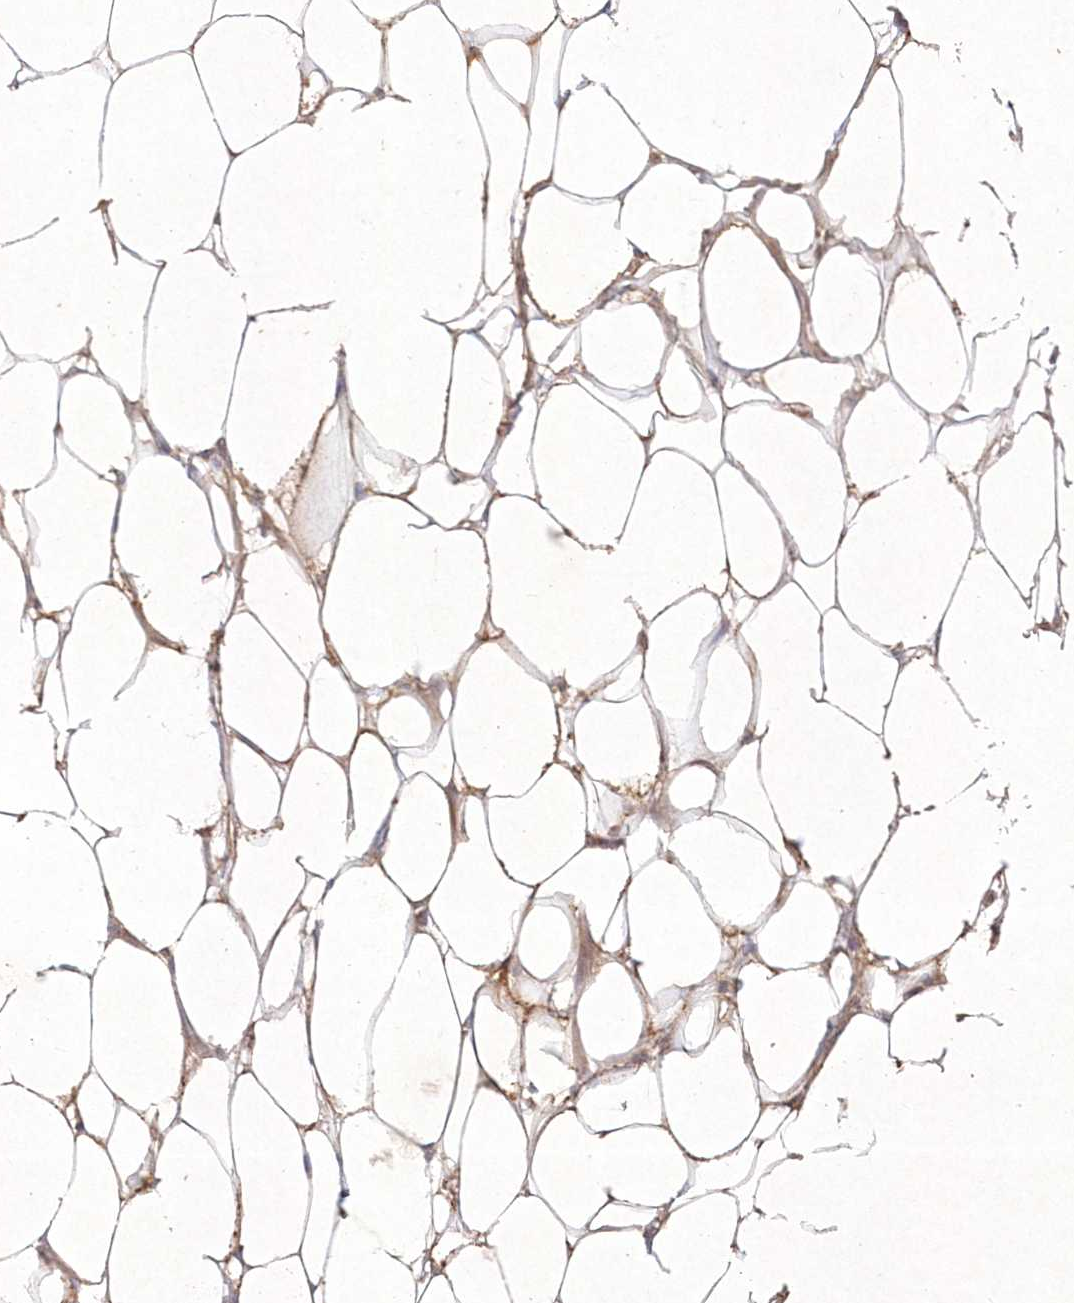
{"staining": {"intensity": "moderate", "quantity": ">75%", "location": "cytoplasmic/membranous"}, "tissue": "adipose tissue", "cell_type": "Adipocytes", "image_type": "normal", "snomed": [{"axis": "morphology", "description": "Normal tissue, NOS"}, {"axis": "morphology", "description": "Adenocarcinoma, NOS"}, {"axis": "topography", "description": "Colon"}, {"axis": "topography", "description": "Peripheral nerve tissue"}], "caption": "Adipocytes demonstrate moderate cytoplasmic/membranous expression in about >75% of cells in normal adipose tissue. Nuclei are stained in blue.", "gene": "TOGARAM2", "patient": {"sex": "male", "age": 14}}